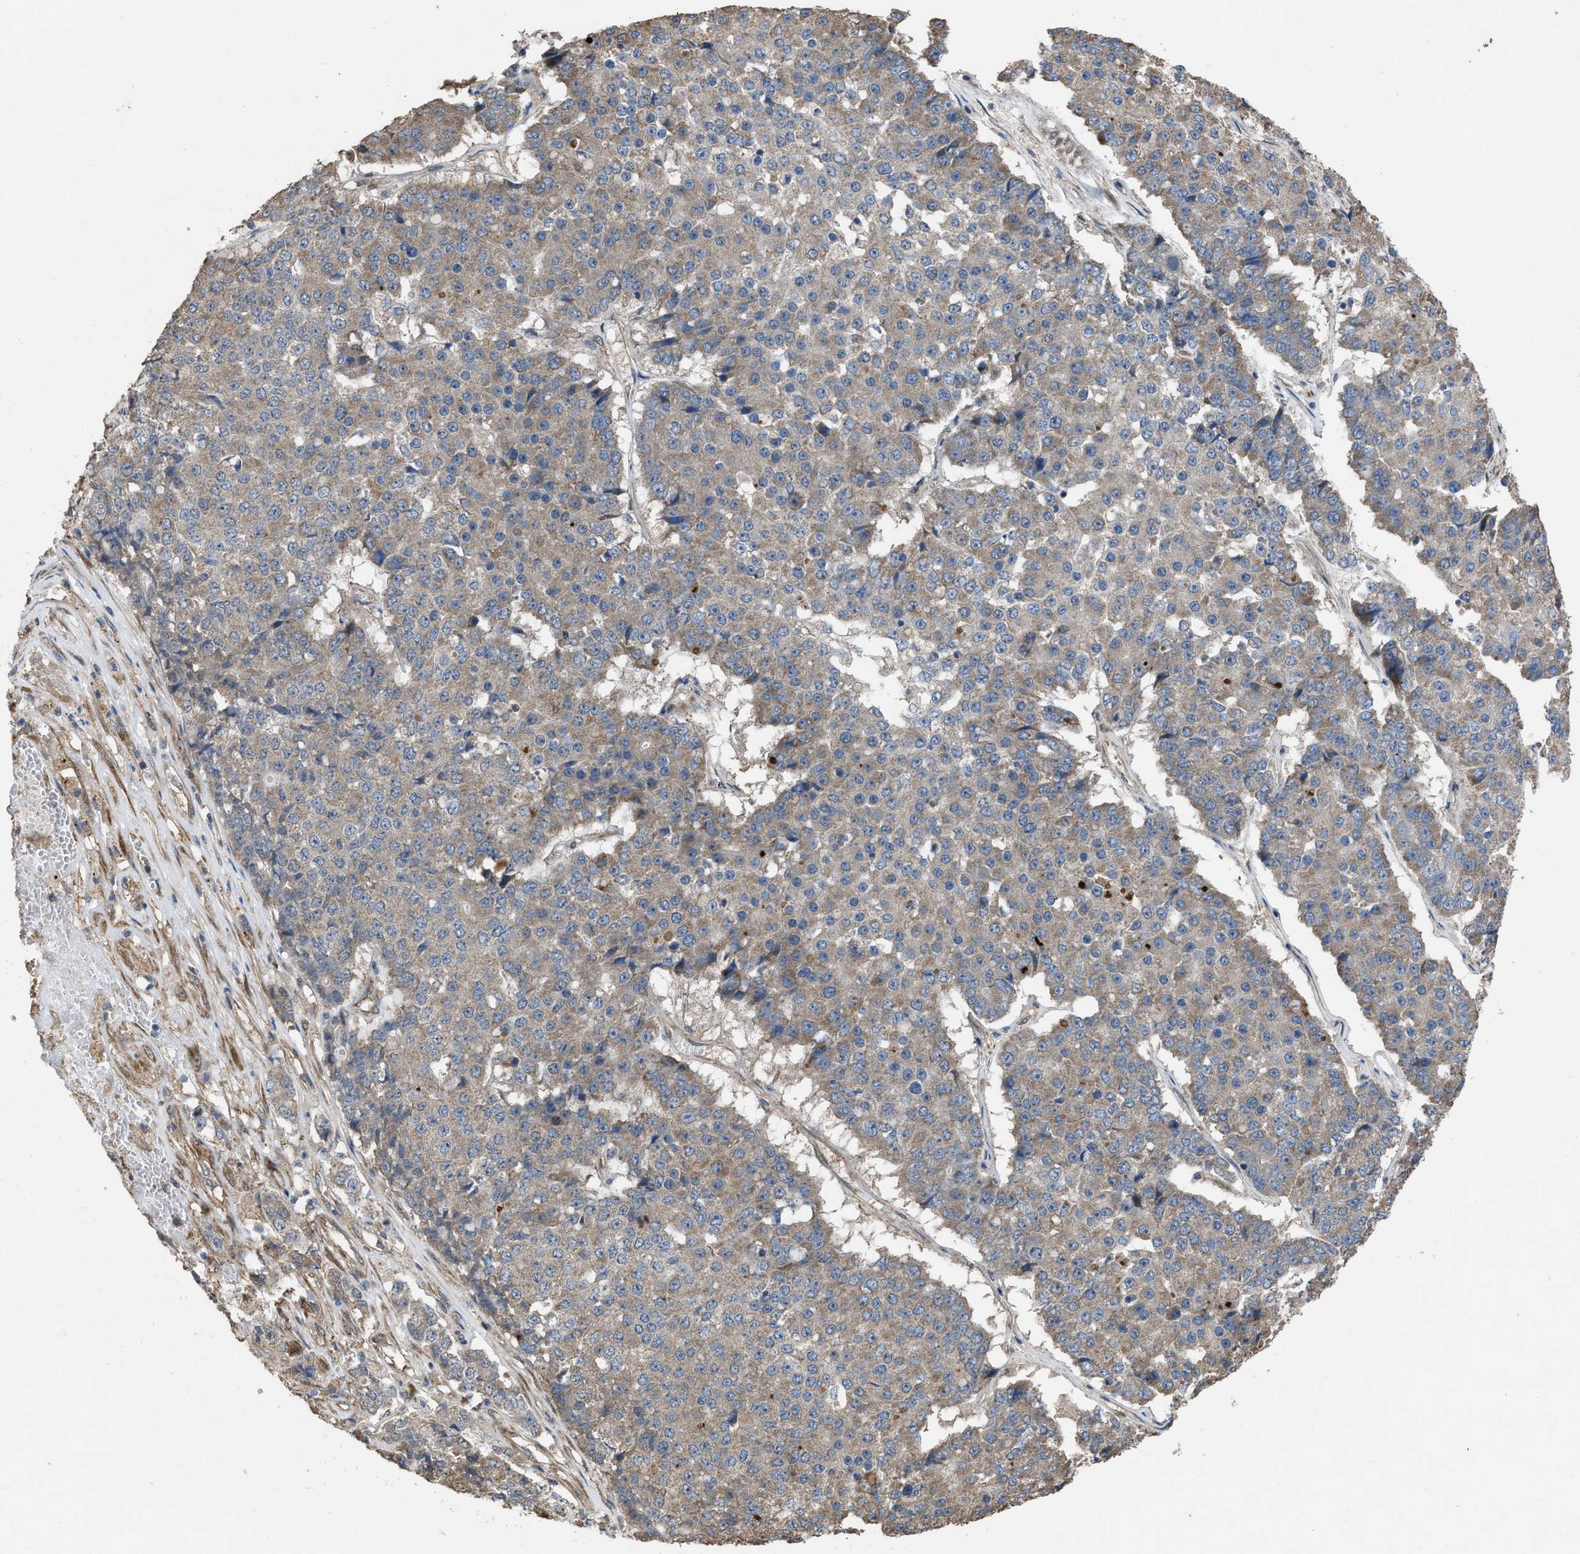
{"staining": {"intensity": "weak", "quantity": "25%-75%", "location": "cytoplasmic/membranous"}, "tissue": "pancreatic cancer", "cell_type": "Tumor cells", "image_type": "cancer", "snomed": [{"axis": "morphology", "description": "Adenocarcinoma, NOS"}, {"axis": "topography", "description": "Pancreas"}], "caption": "Immunohistochemistry (IHC) image of human pancreatic adenocarcinoma stained for a protein (brown), which exhibits low levels of weak cytoplasmic/membranous expression in about 25%-75% of tumor cells.", "gene": "ARL6", "patient": {"sex": "male", "age": 50}}